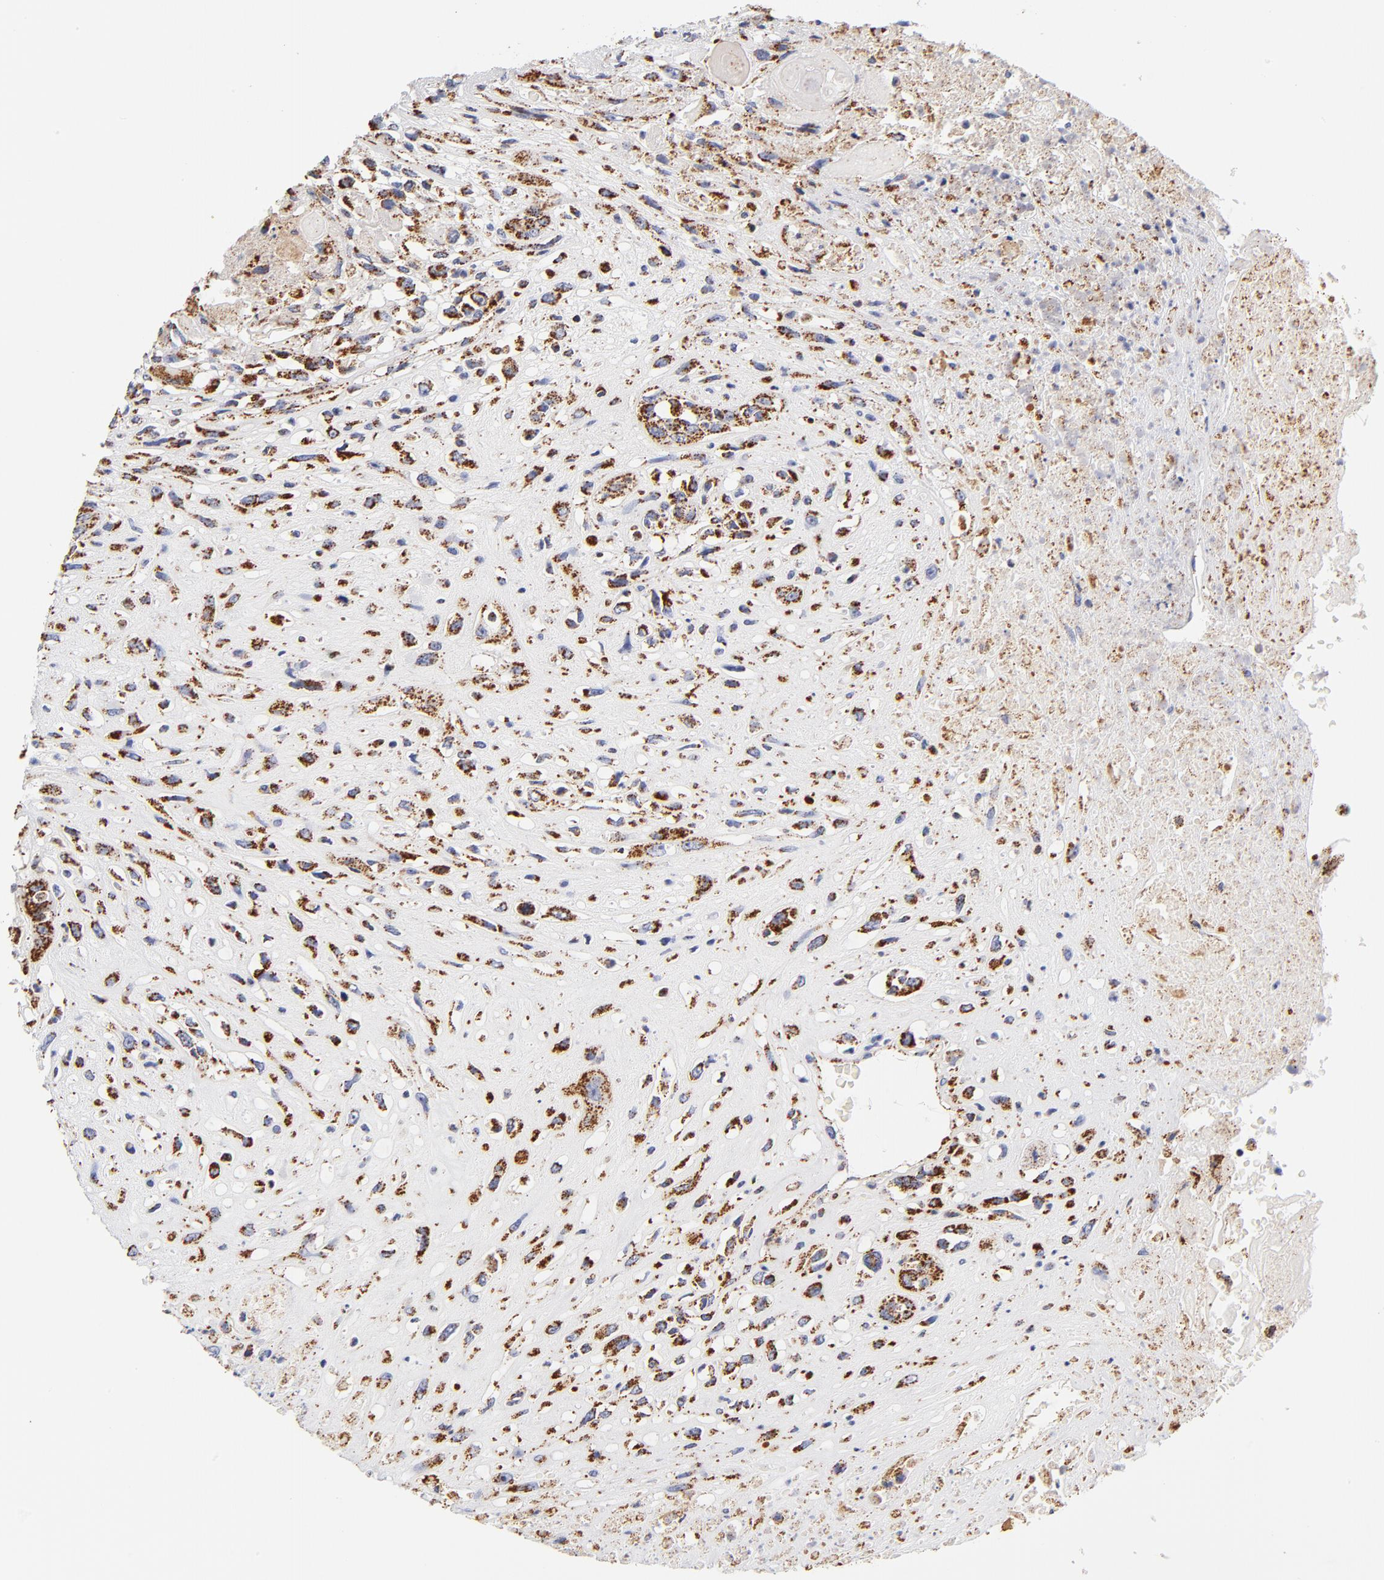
{"staining": {"intensity": "strong", "quantity": ">75%", "location": "cytoplasmic/membranous"}, "tissue": "head and neck cancer", "cell_type": "Tumor cells", "image_type": "cancer", "snomed": [{"axis": "morphology", "description": "Necrosis, NOS"}, {"axis": "morphology", "description": "Neoplasm, malignant, NOS"}, {"axis": "topography", "description": "Salivary gland"}, {"axis": "topography", "description": "Head-Neck"}], "caption": "Protein staining of head and neck malignant neoplasm tissue demonstrates strong cytoplasmic/membranous expression in approximately >75% of tumor cells.", "gene": "ECHS1", "patient": {"sex": "male", "age": 43}}